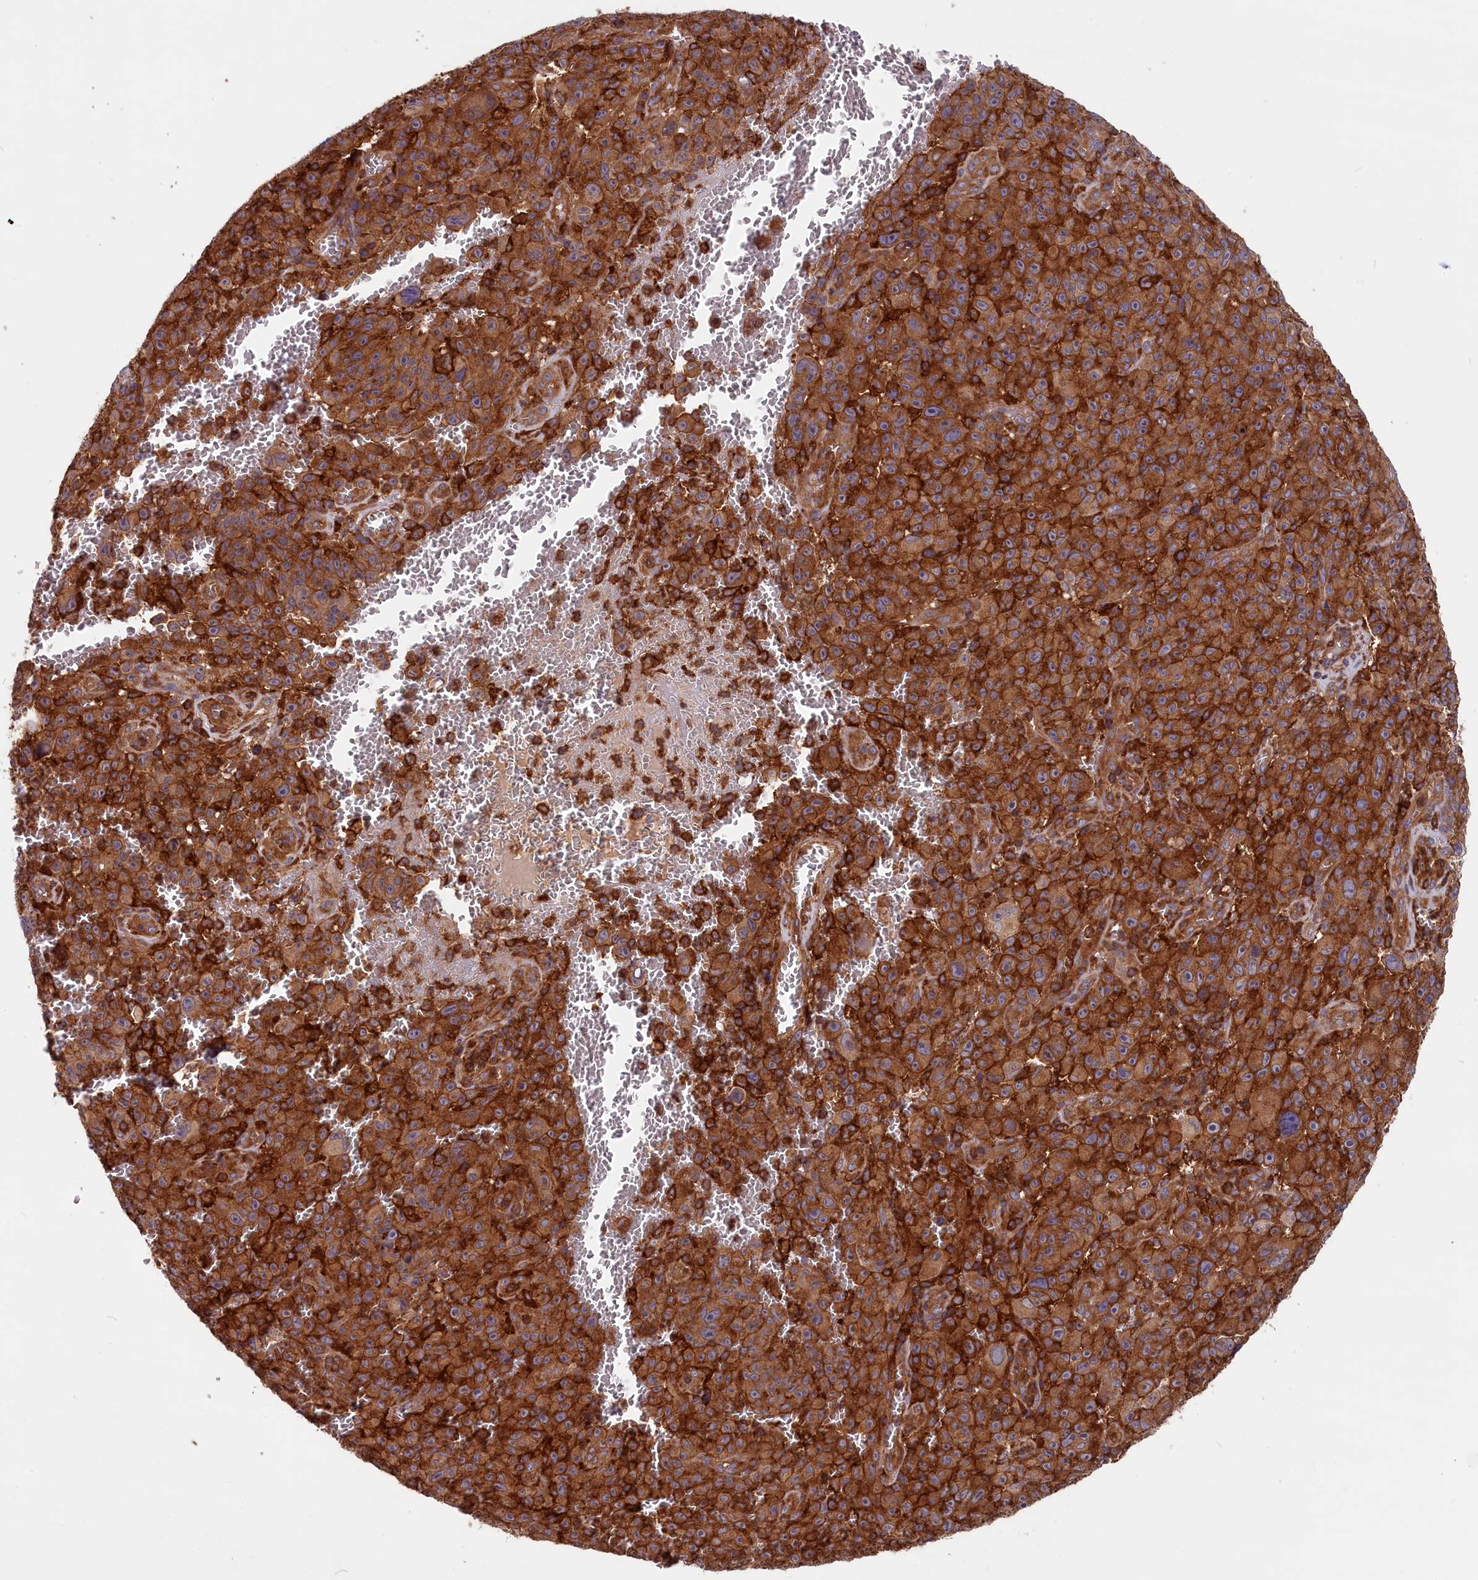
{"staining": {"intensity": "strong", "quantity": ">75%", "location": "cytoplasmic/membranous"}, "tissue": "melanoma", "cell_type": "Tumor cells", "image_type": "cancer", "snomed": [{"axis": "morphology", "description": "Malignant melanoma, NOS"}, {"axis": "topography", "description": "Skin"}], "caption": "IHC staining of malignant melanoma, which displays high levels of strong cytoplasmic/membranous staining in approximately >75% of tumor cells indicating strong cytoplasmic/membranous protein positivity. The staining was performed using DAB (brown) for protein detection and nuclei were counterstained in hematoxylin (blue).", "gene": "MYO9B", "patient": {"sex": "female", "age": 82}}